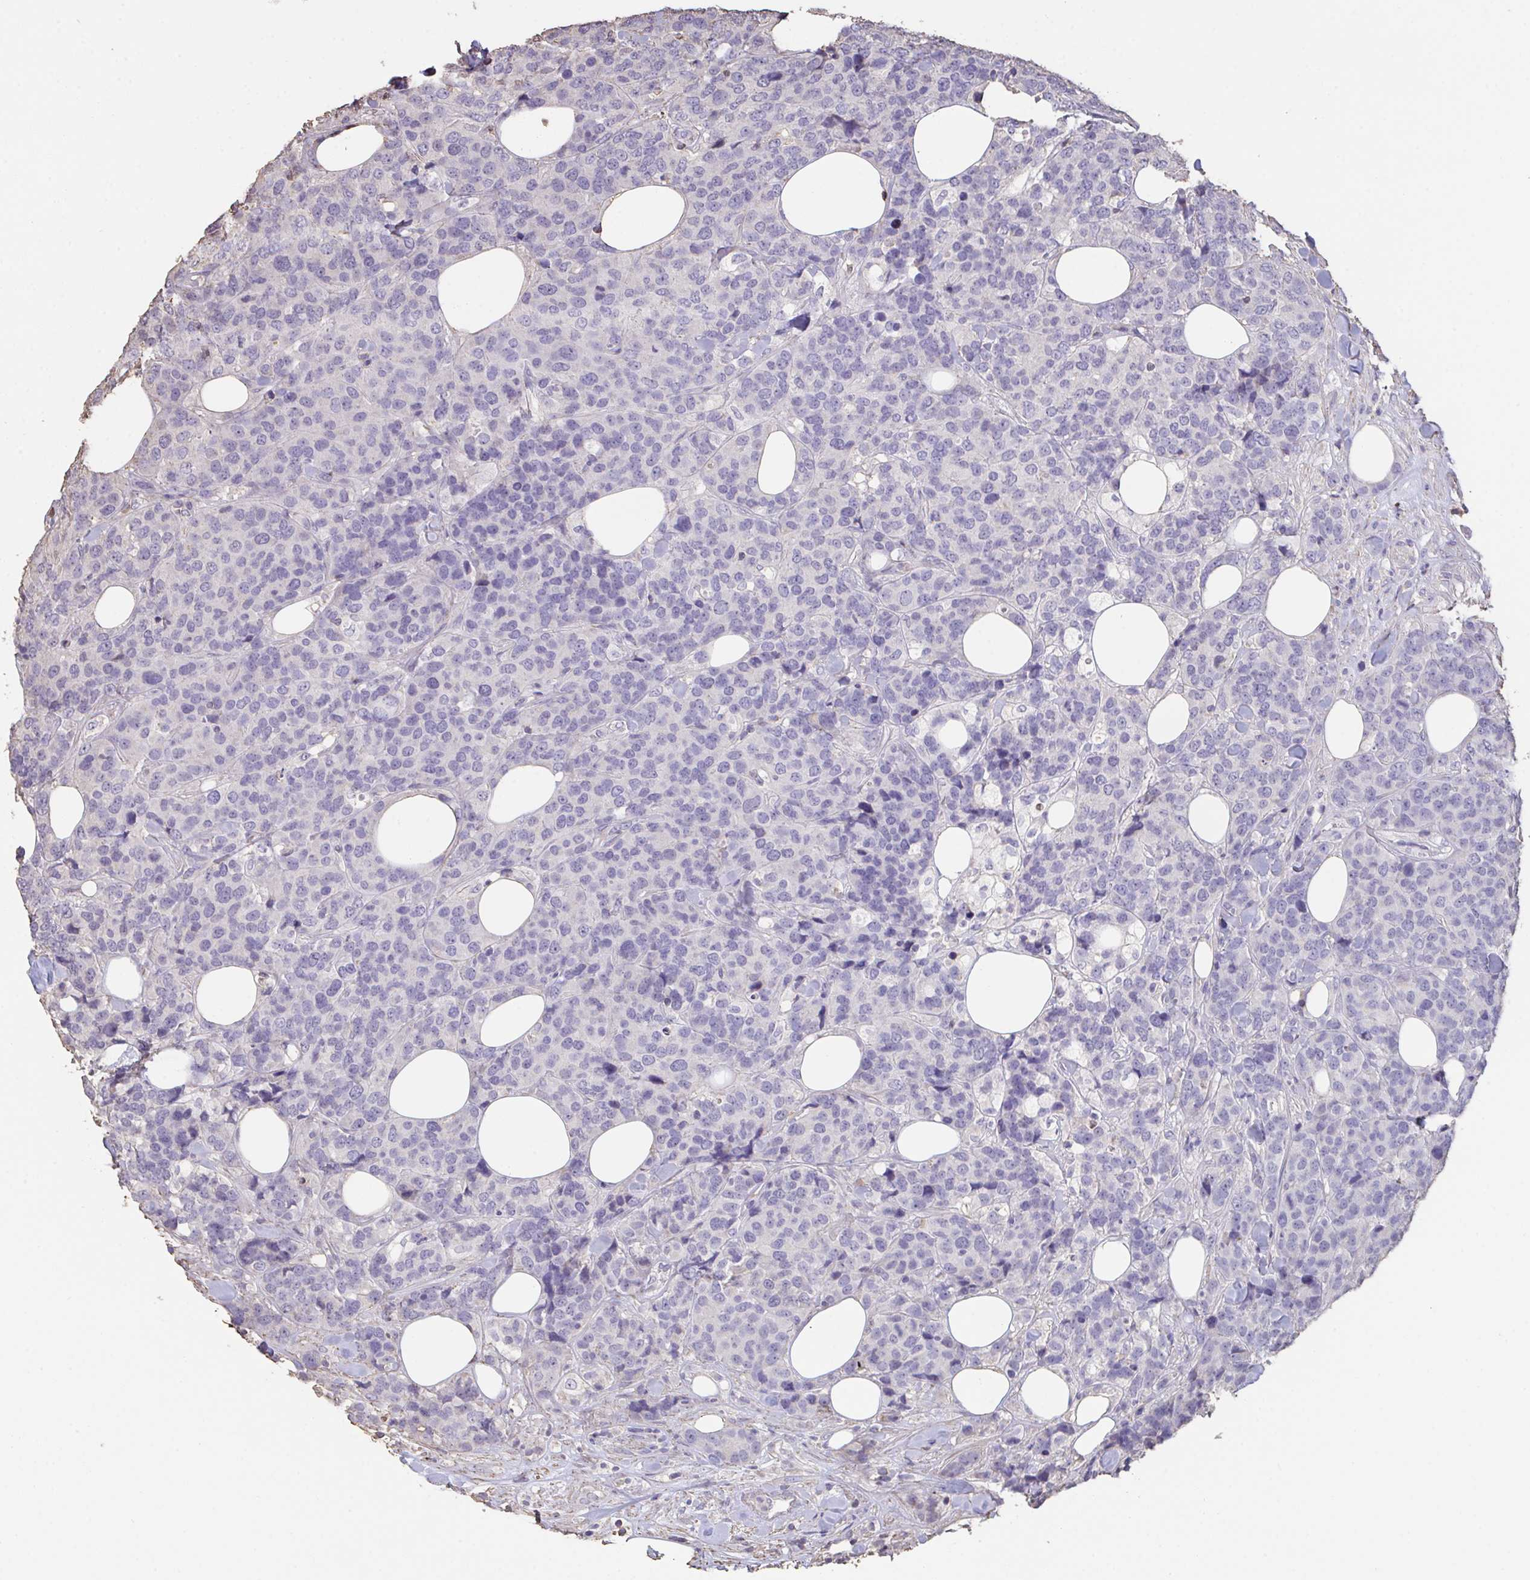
{"staining": {"intensity": "negative", "quantity": "none", "location": "none"}, "tissue": "breast cancer", "cell_type": "Tumor cells", "image_type": "cancer", "snomed": [{"axis": "morphology", "description": "Lobular carcinoma"}, {"axis": "topography", "description": "Breast"}], "caption": "This is an immunohistochemistry histopathology image of breast cancer. There is no staining in tumor cells.", "gene": "IL23R", "patient": {"sex": "female", "age": 59}}